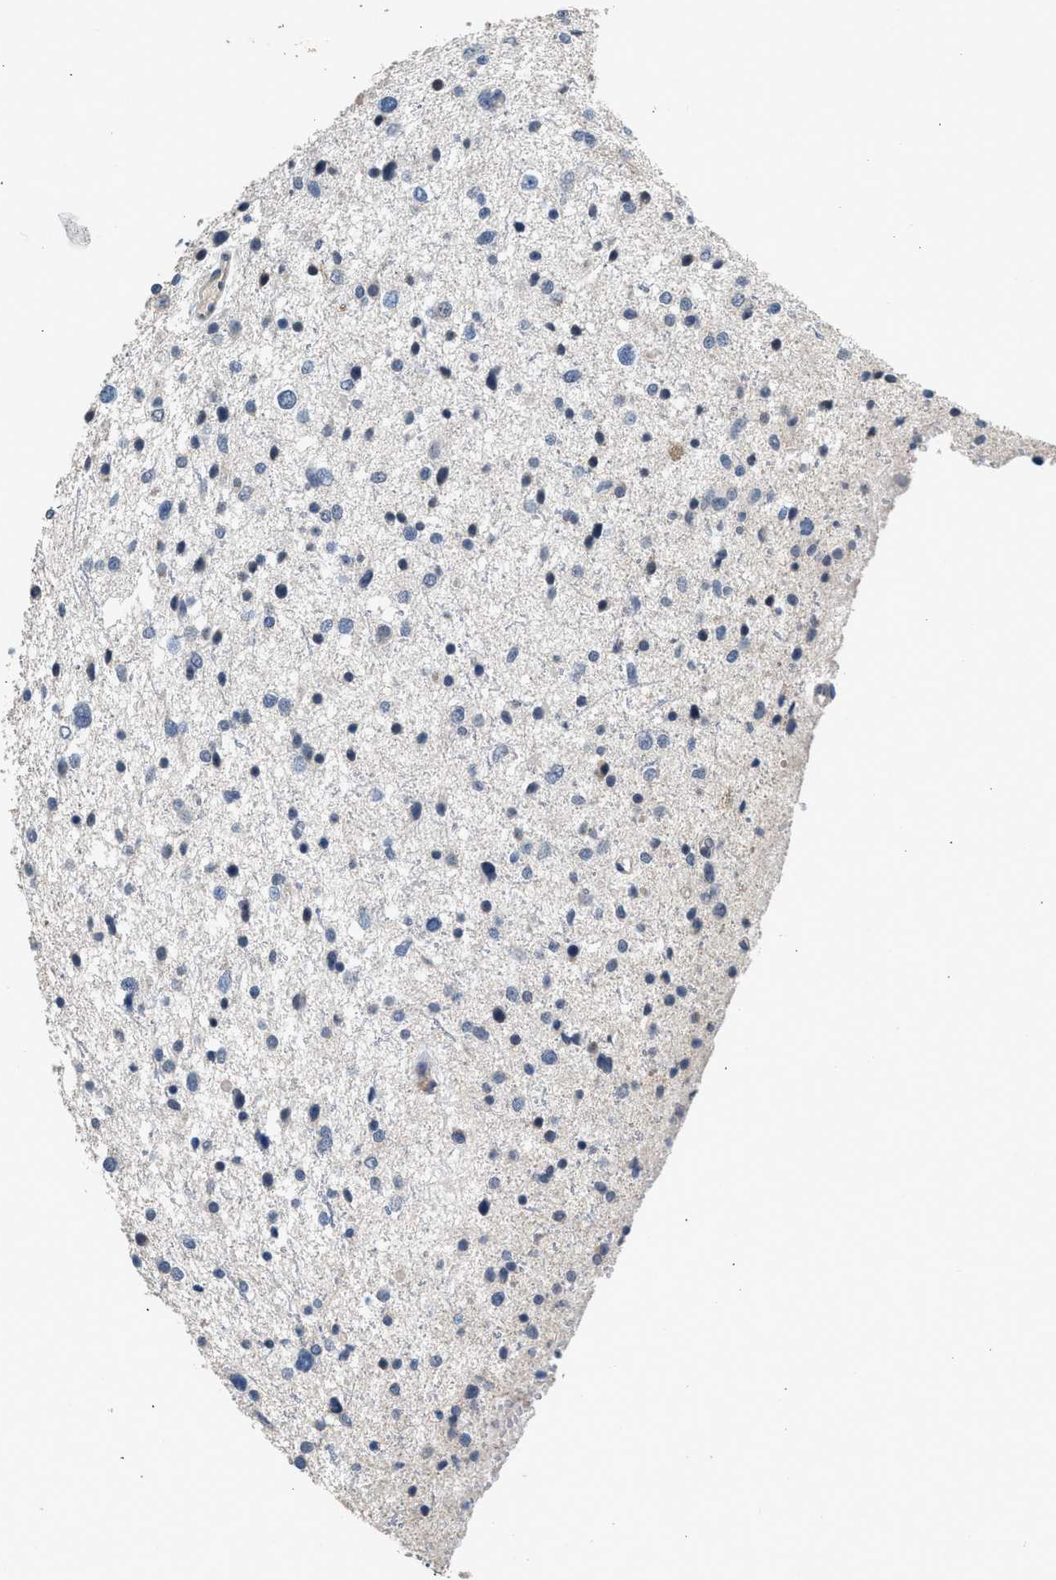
{"staining": {"intensity": "negative", "quantity": "none", "location": "none"}, "tissue": "glioma", "cell_type": "Tumor cells", "image_type": "cancer", "snomed": [{"axis": "morphology", "description": "Glioma, malignant, Low grade"}, {"axis": "topography", "description": "Brain"}], "caption": "Human glioma stained for a protein using IHC shows no staining in tumor cells.", "gene": "CSF3R", "patient": {"sex": "female", "age": 37}}